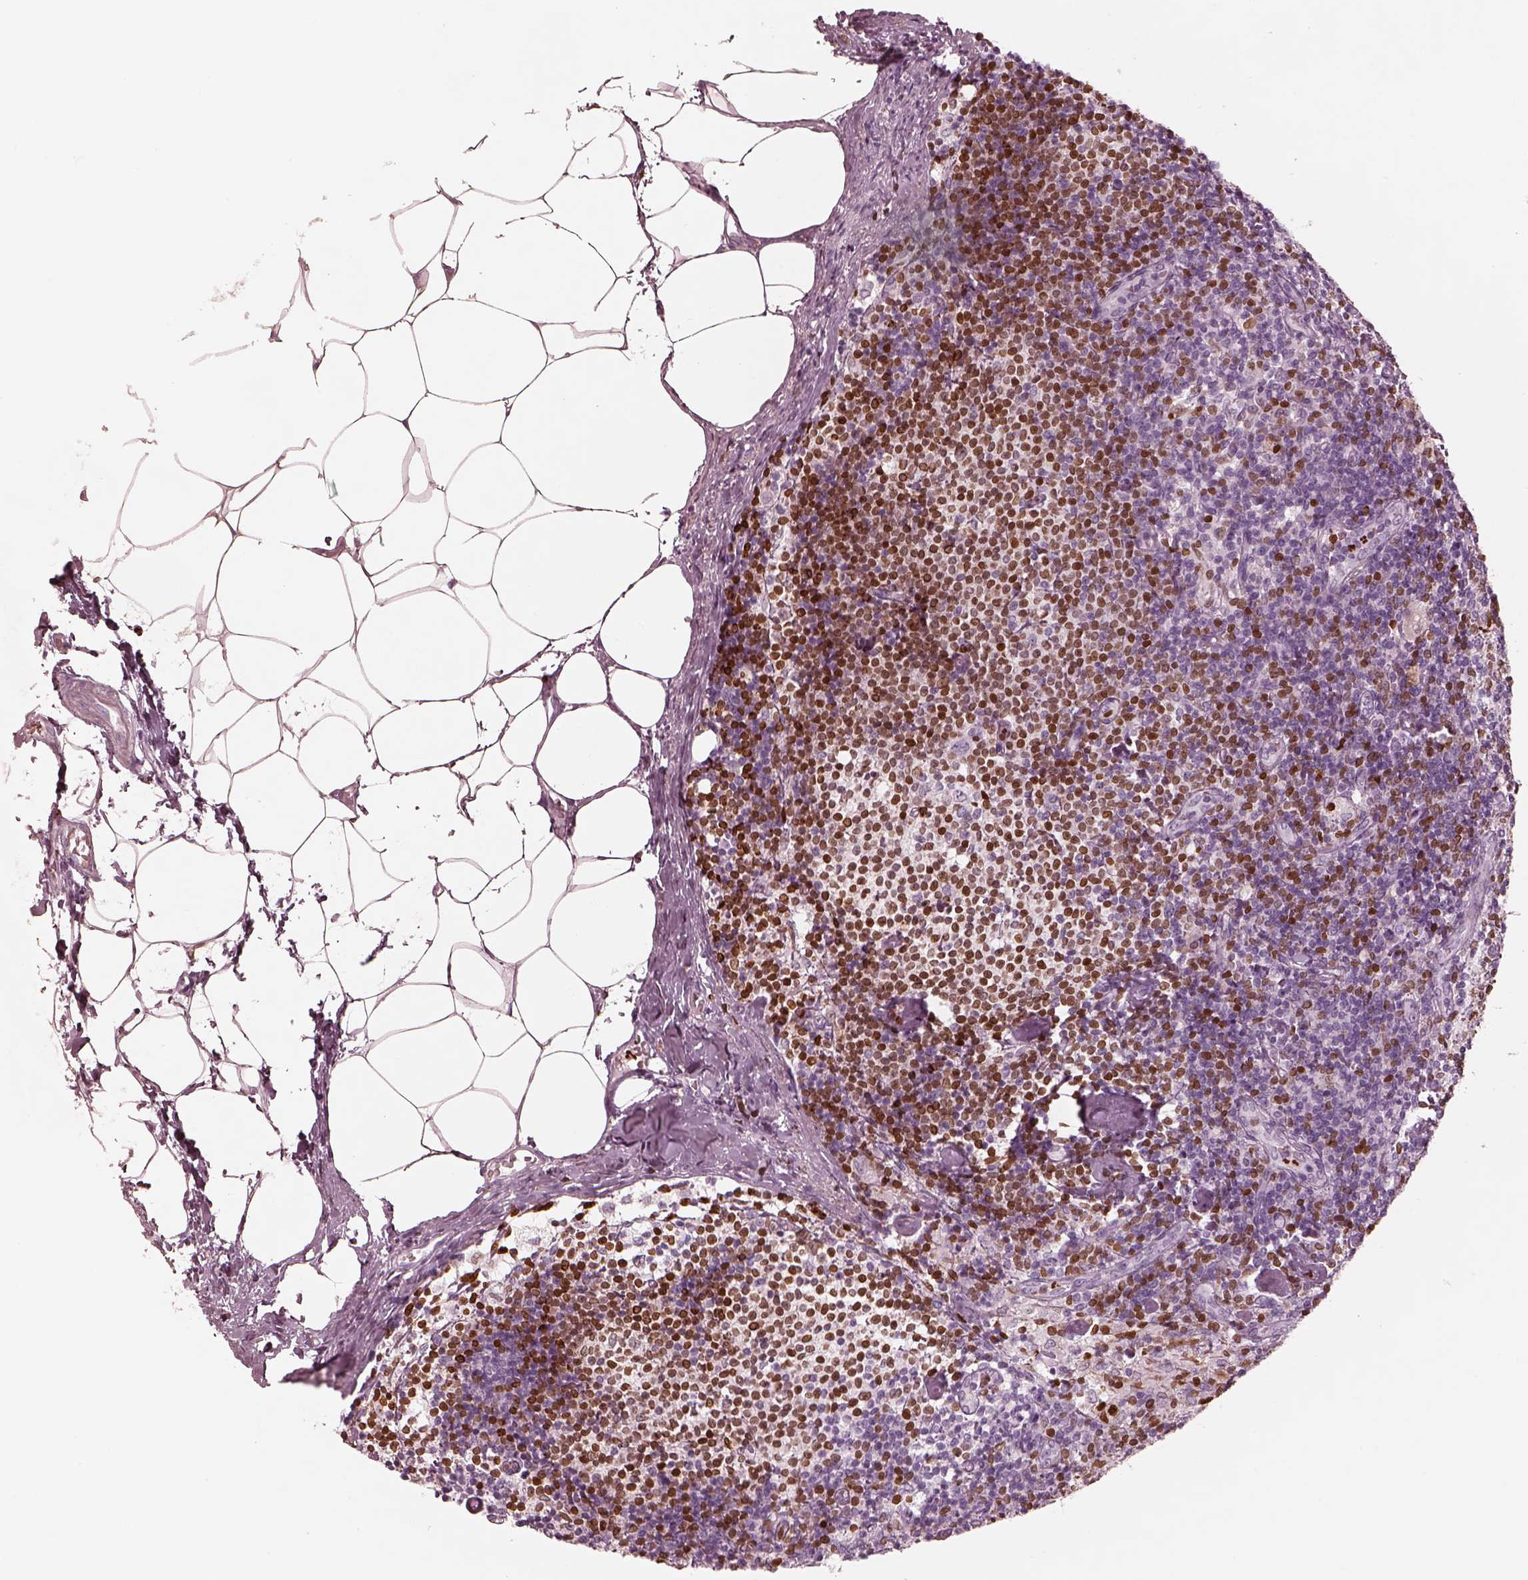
{"staining": {"intensity": "strong", "quantity": "25%-75%", "location": "cytoplasmic/membranous,nuclear"}, "tissue": "lymph node", "cell_type": "Germinal center cells", "image_type": "normal", "snomed": [{"axis": "morphology", "description": "Normal tissue, NOS"}, {"axis": "topography", "description": "Lymph node"}], "caption": "A histopathology image of human lymph node stained for a protein exhibits strong cytoplasmic/membranous,nuclear brown staining in germinal center cells. (IHC, brightfield microscopy, high magnification).", "gene": "ALOX5", "patient": {"sex": "female", "age": 69}}